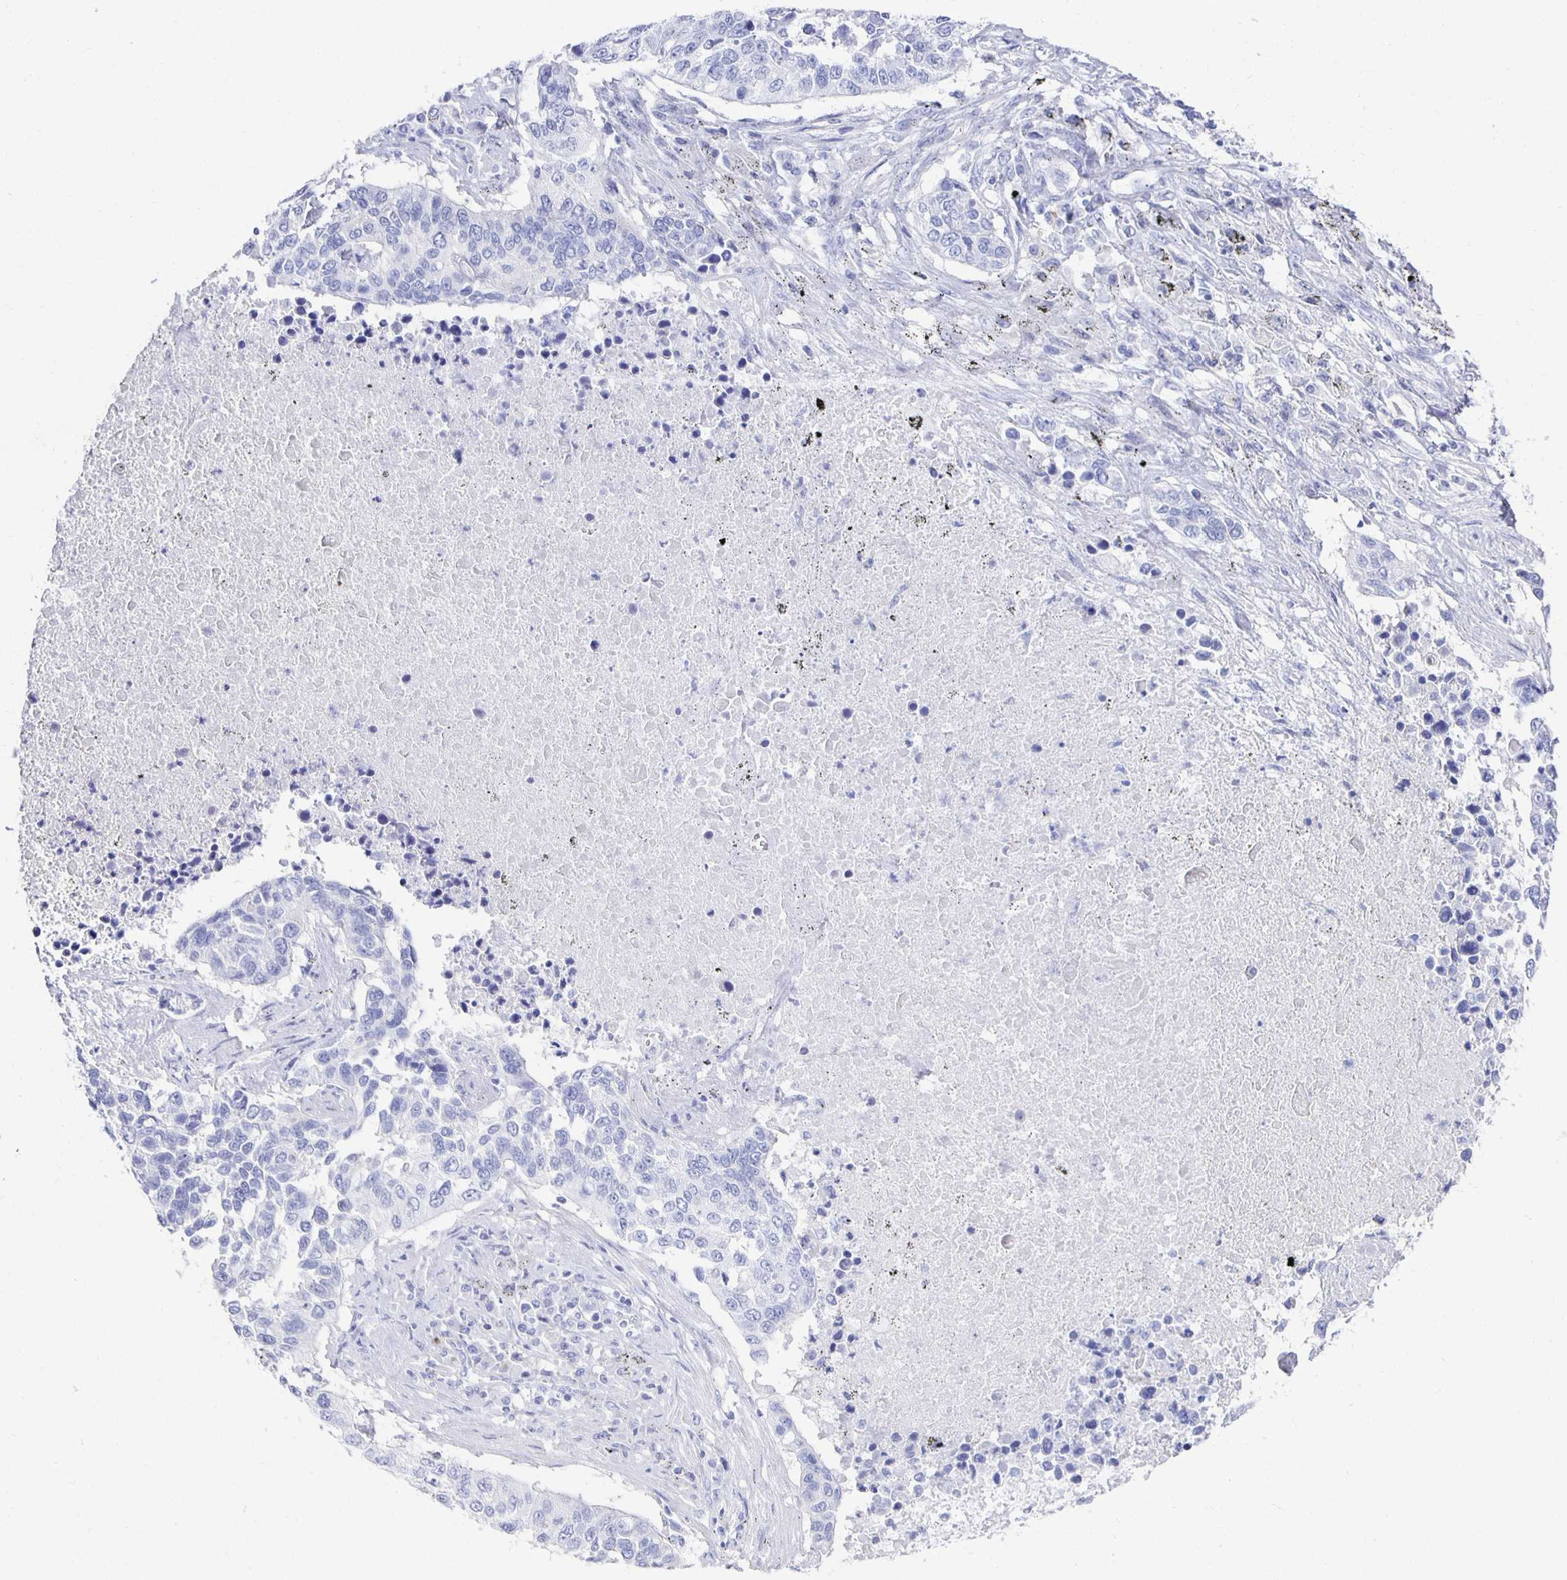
{"staining": {"intensity": "negative", "quantity": "none", "location": "none"}, "tissue": "lung cancer", "cell_type": "Tumor cells", "image_type": "cancer", "snomed": [{"axis": "morphology", "description": "Squamous cell carcinoma, NOS"}, {"axis": "topography", "description": "Lung"}], "caption": "Immunohistochemistry (IHC) photomicrograph of squamous cell carcinoma (lung) stained for a protein (brown), which reveals no staining in tumor cells.", "gene": "PRDM7", "patient": {"sex": "male", "age": 62}}